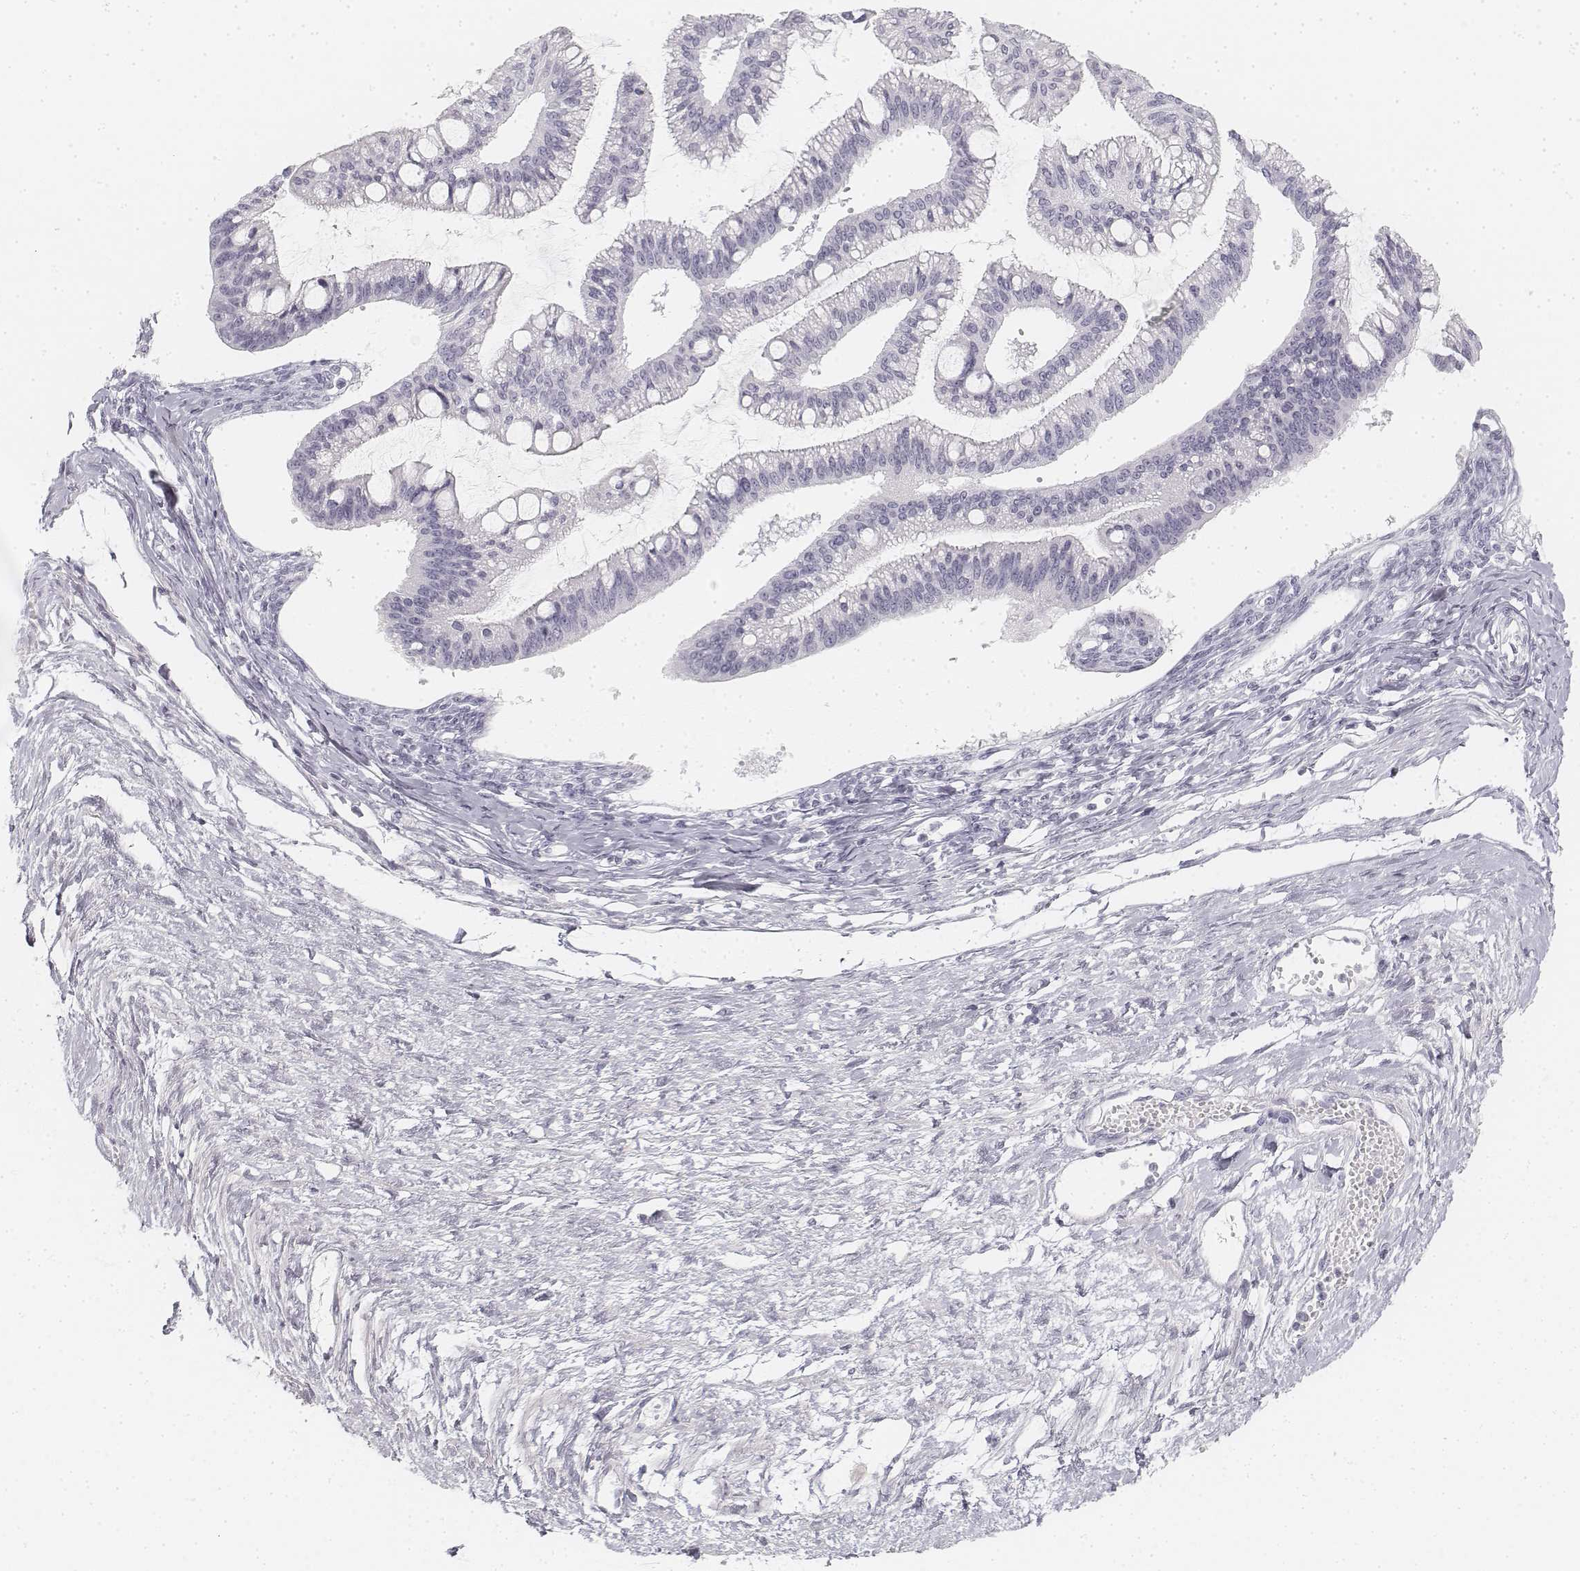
{"staining": {"intensity": "negative", "quantity": "none", "location": "none"}, "tissue": "ovarian cancer", "cell_type": "Tumor cells", "image_type": "cancer", "snomed": [{"axis": "morphology", "description": "Cystadenocarcinoma, mucinous, NOS"}, {"axis": "topography", "description": "Ovary"}], "caption": "High power microscopy photomicrograph of an IHC micrograph of ovarian cancer, revealing no significant positivity in tumor cells.", "gene": "KRT25", "patient": {"sex": "female", "age": 73}}